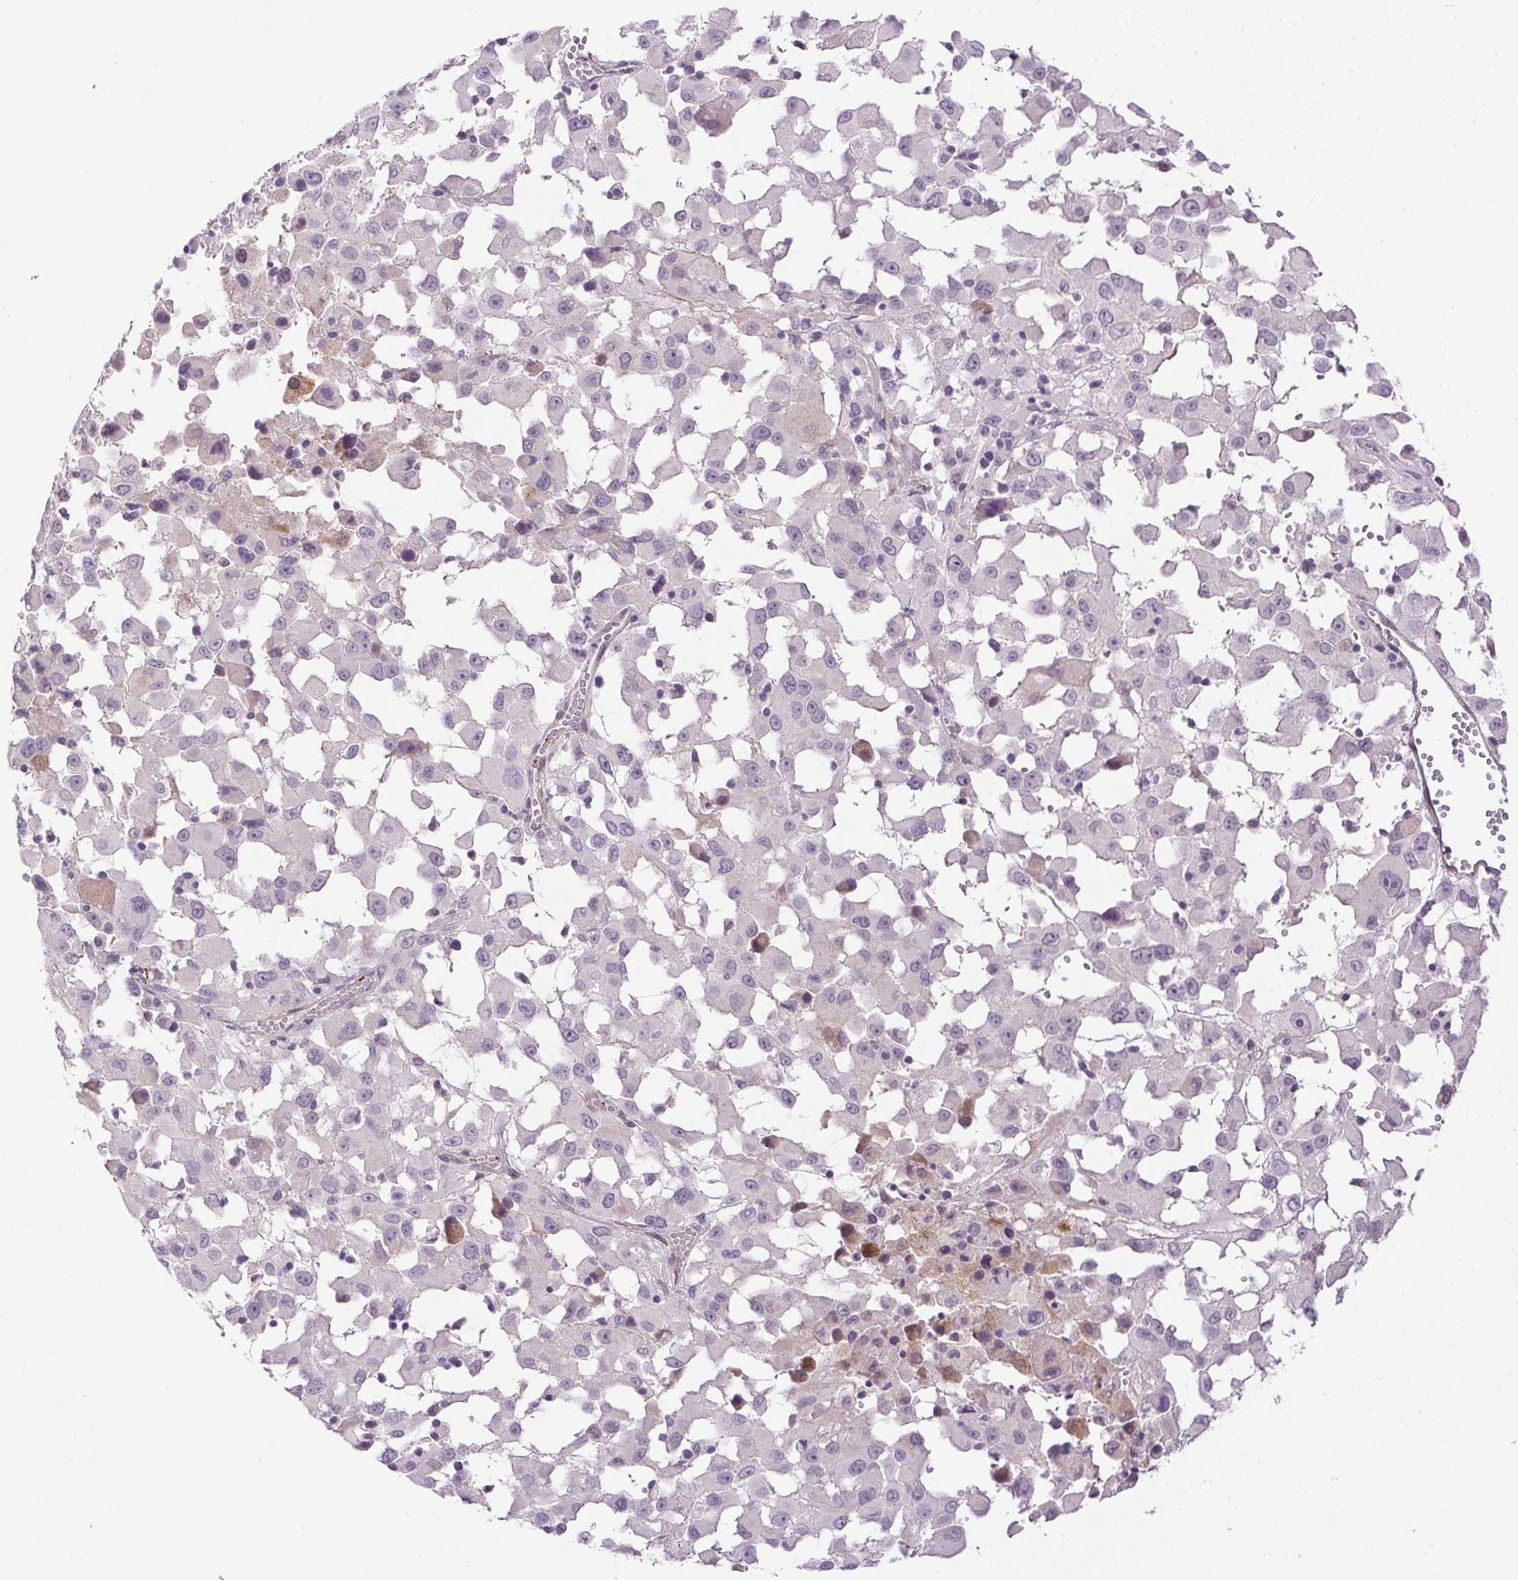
{"staining": {"intensity": "negative", "quantity": "none", "location": "none"}, "tissue": "melanoma", "cell_type": "Tumor cells", "image_type": "cancer", "snomed": [{"axis": "morphology", "description": "Malignant melanoma, Metastatic site"}, {"axis": "topography", "description": "Soft tissue"}], "caption": "IHC image of neoplastic tissue: melanoma stained with DAB shows no significant protein expression in tumor cells.", "gene": "PRL", "patient": {"sex": "male", "age": 50}}